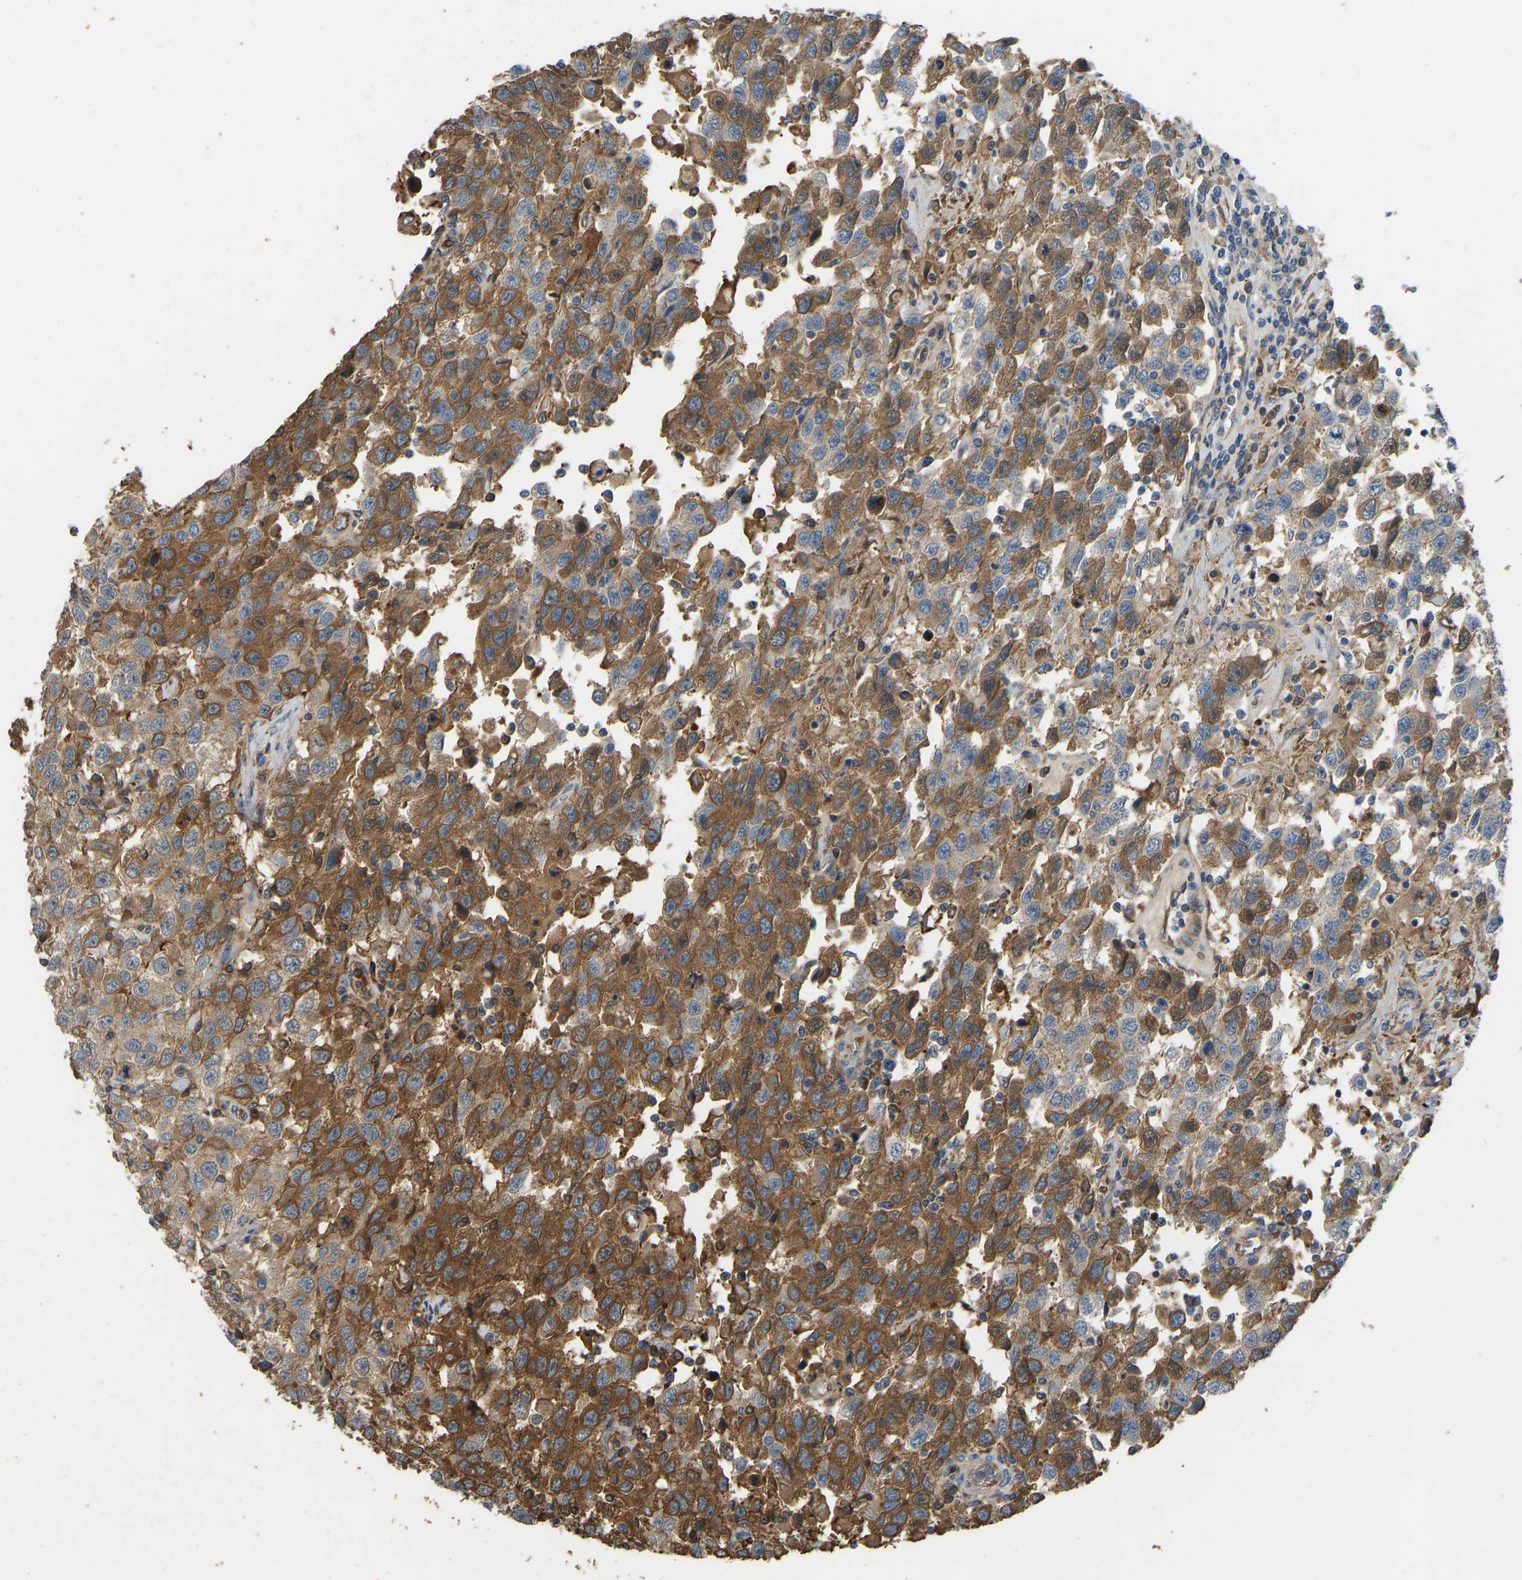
{"staining": {"intensity": "strong", "quantity": "25%-75%", "location": "cytoplasmic/membranous"}, "tissue": "testis cancer", "cell_type": "Tumor cells", "image_type": "cancer", "snomed": [{"axis": "morphology", "description": "Seminoma, NOS"}, {"axis": "topography", "description": "Testis"}], "caption": "Testis cancer (seminoma) stained for a protein exhibits strong cytoplasmic/membranous positivity in tumor cells. (IHC, brightfield microscopy, high magnification).", "gene": "VCPKMT", "patient": {"sex": "male", "age": 41}}